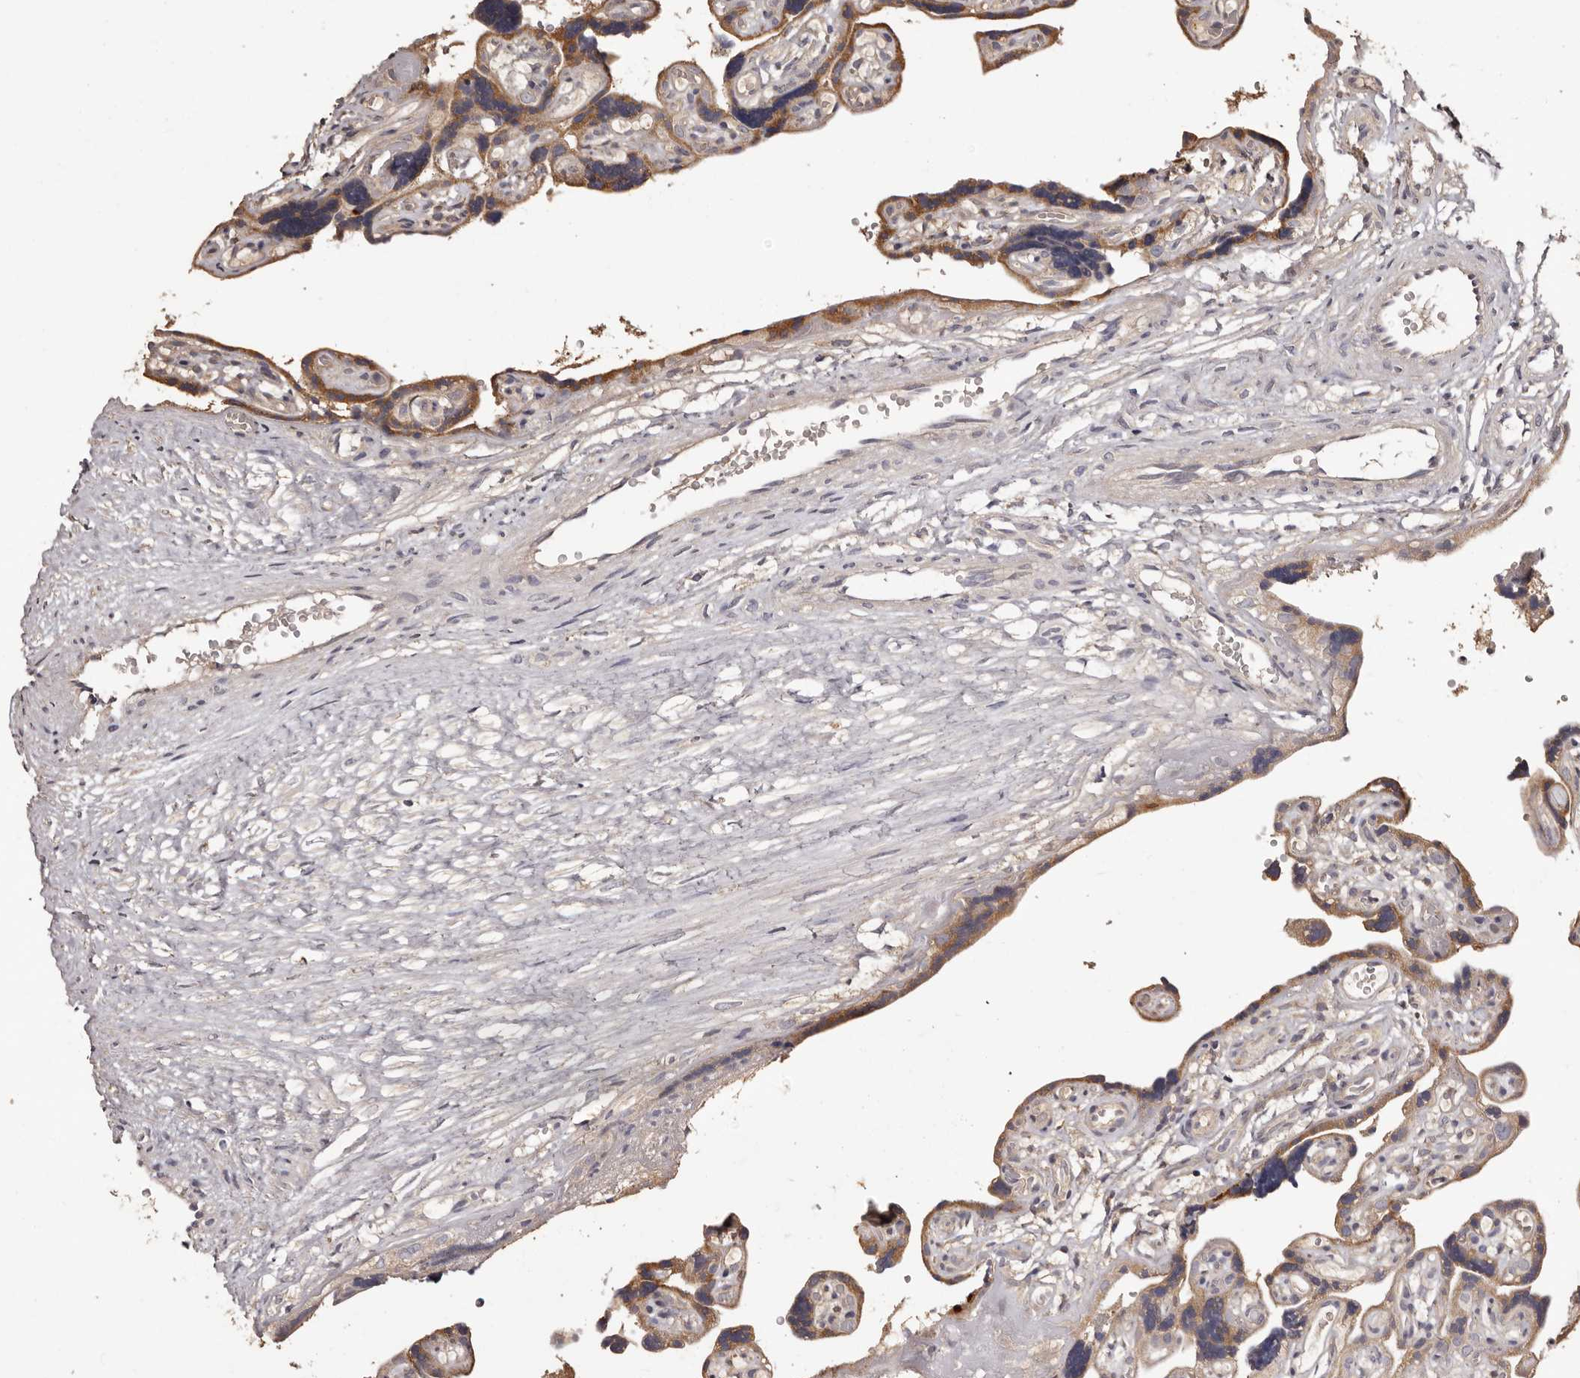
{"staining": {"intensity": "weak", "quantity": ">75%", "location": "cytoplasmic/membranous"}, "tissue": "placenta", "cell_type": "Decidual cells", "image_type": "normal", "snomed": [{"axis": "morphology", "description": "Normal tissue, NOS"}, {"axis": "topography", "description": "Placenta"}], "caption": "The photomicrograph displays a brown stain indicating the presence of a protein in the cytoplasmic/membranous of decidual cells in placenta.", "gene": "ETNK1", "patient": {"sex": "female", "age": 30}}